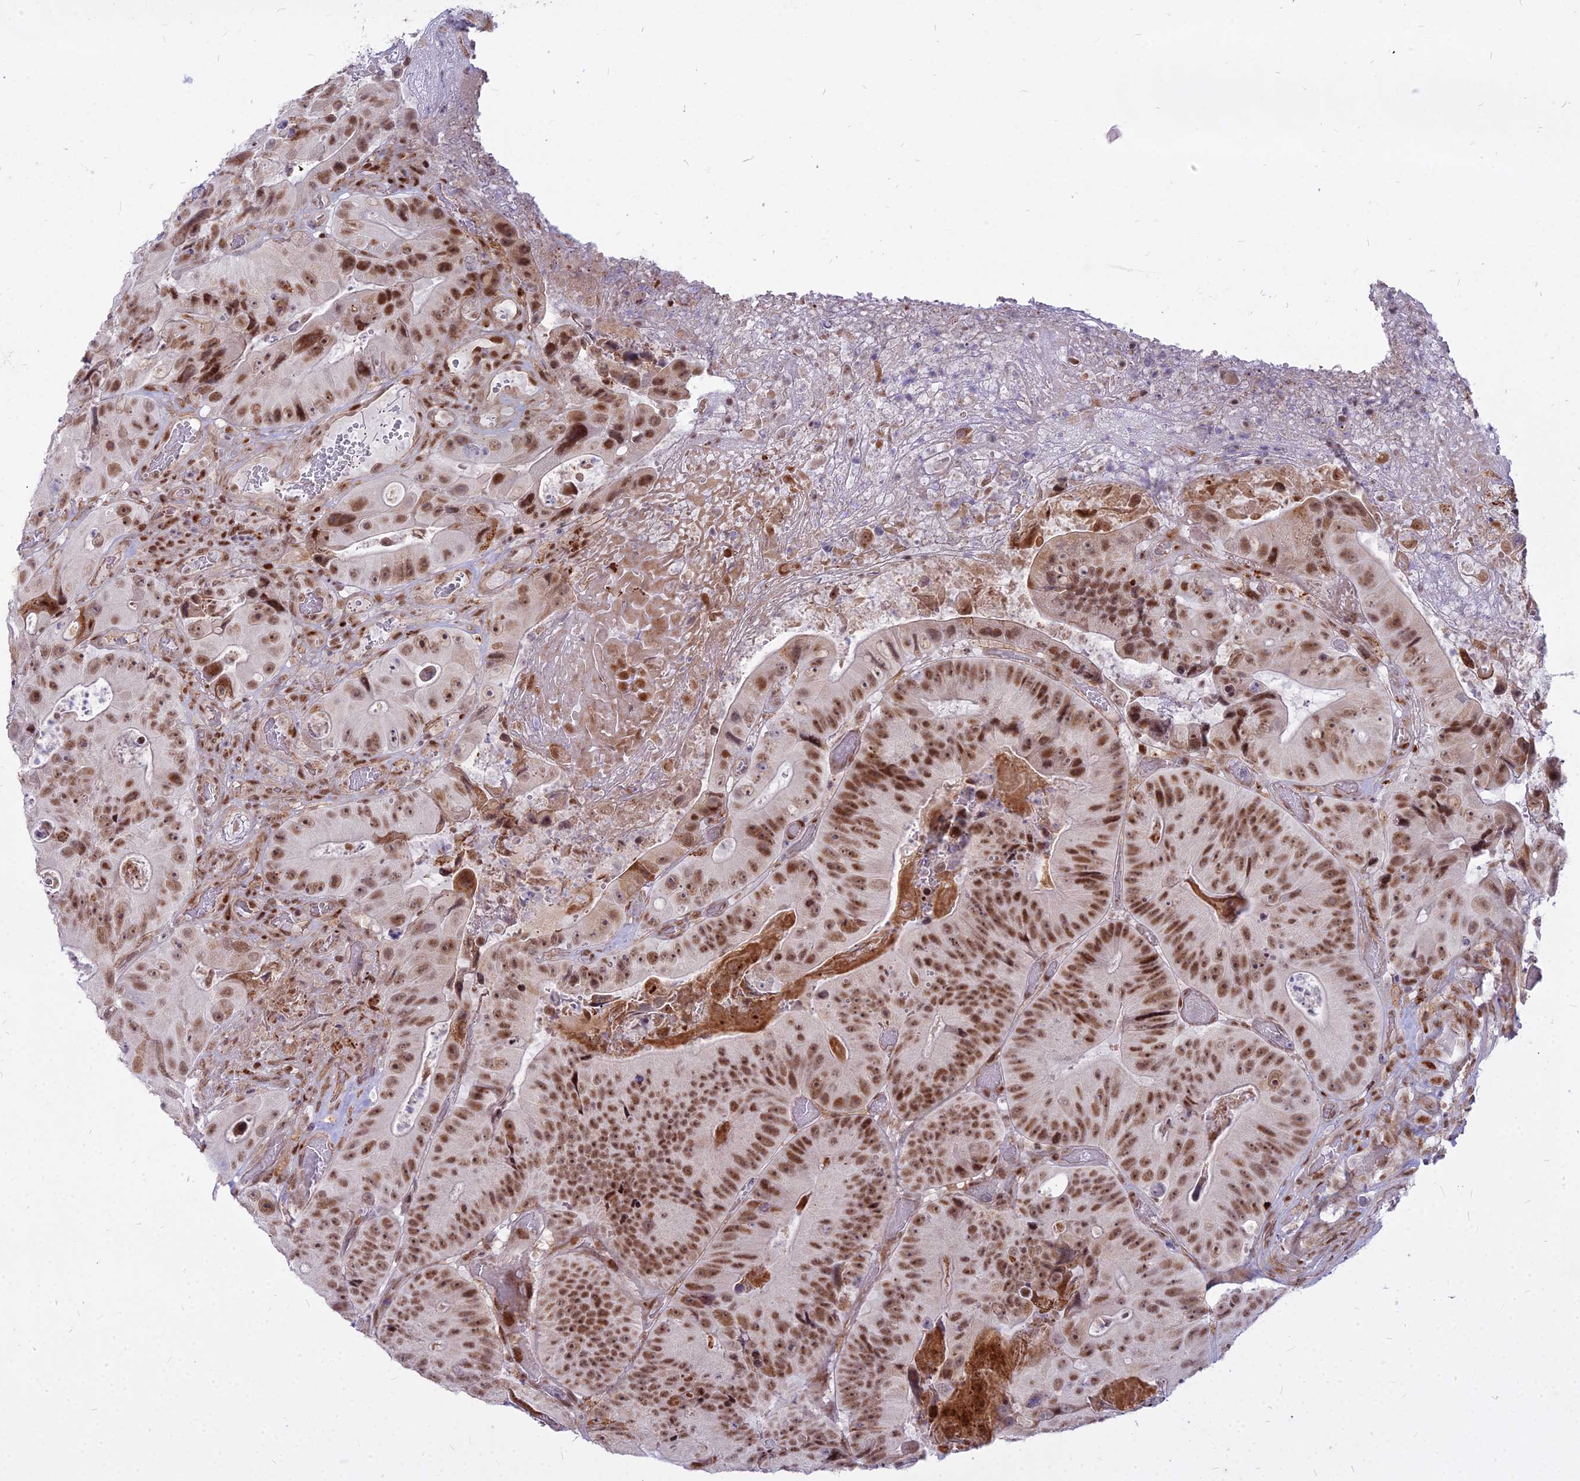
{"staining": {"intensity": "moderate", "quantity": ">75%", "location": "nuclear"}, "tissue": "colorectal cancer", "cell_type": "Tumor cells", "image_type": "cancer", "snomed": [{"axis": "morphology", "description": "Adenocarcinoma, NOS"}, {"axis": "topography", "description": "Colon"}], "caption": "Protein staining by IHC exhibits moderate nuclear staining in about >75% of tumor cells in adenocarcinoma (colorectal).", "gene": "ALG10", "patient": {"sex": "female", "age": 86}}